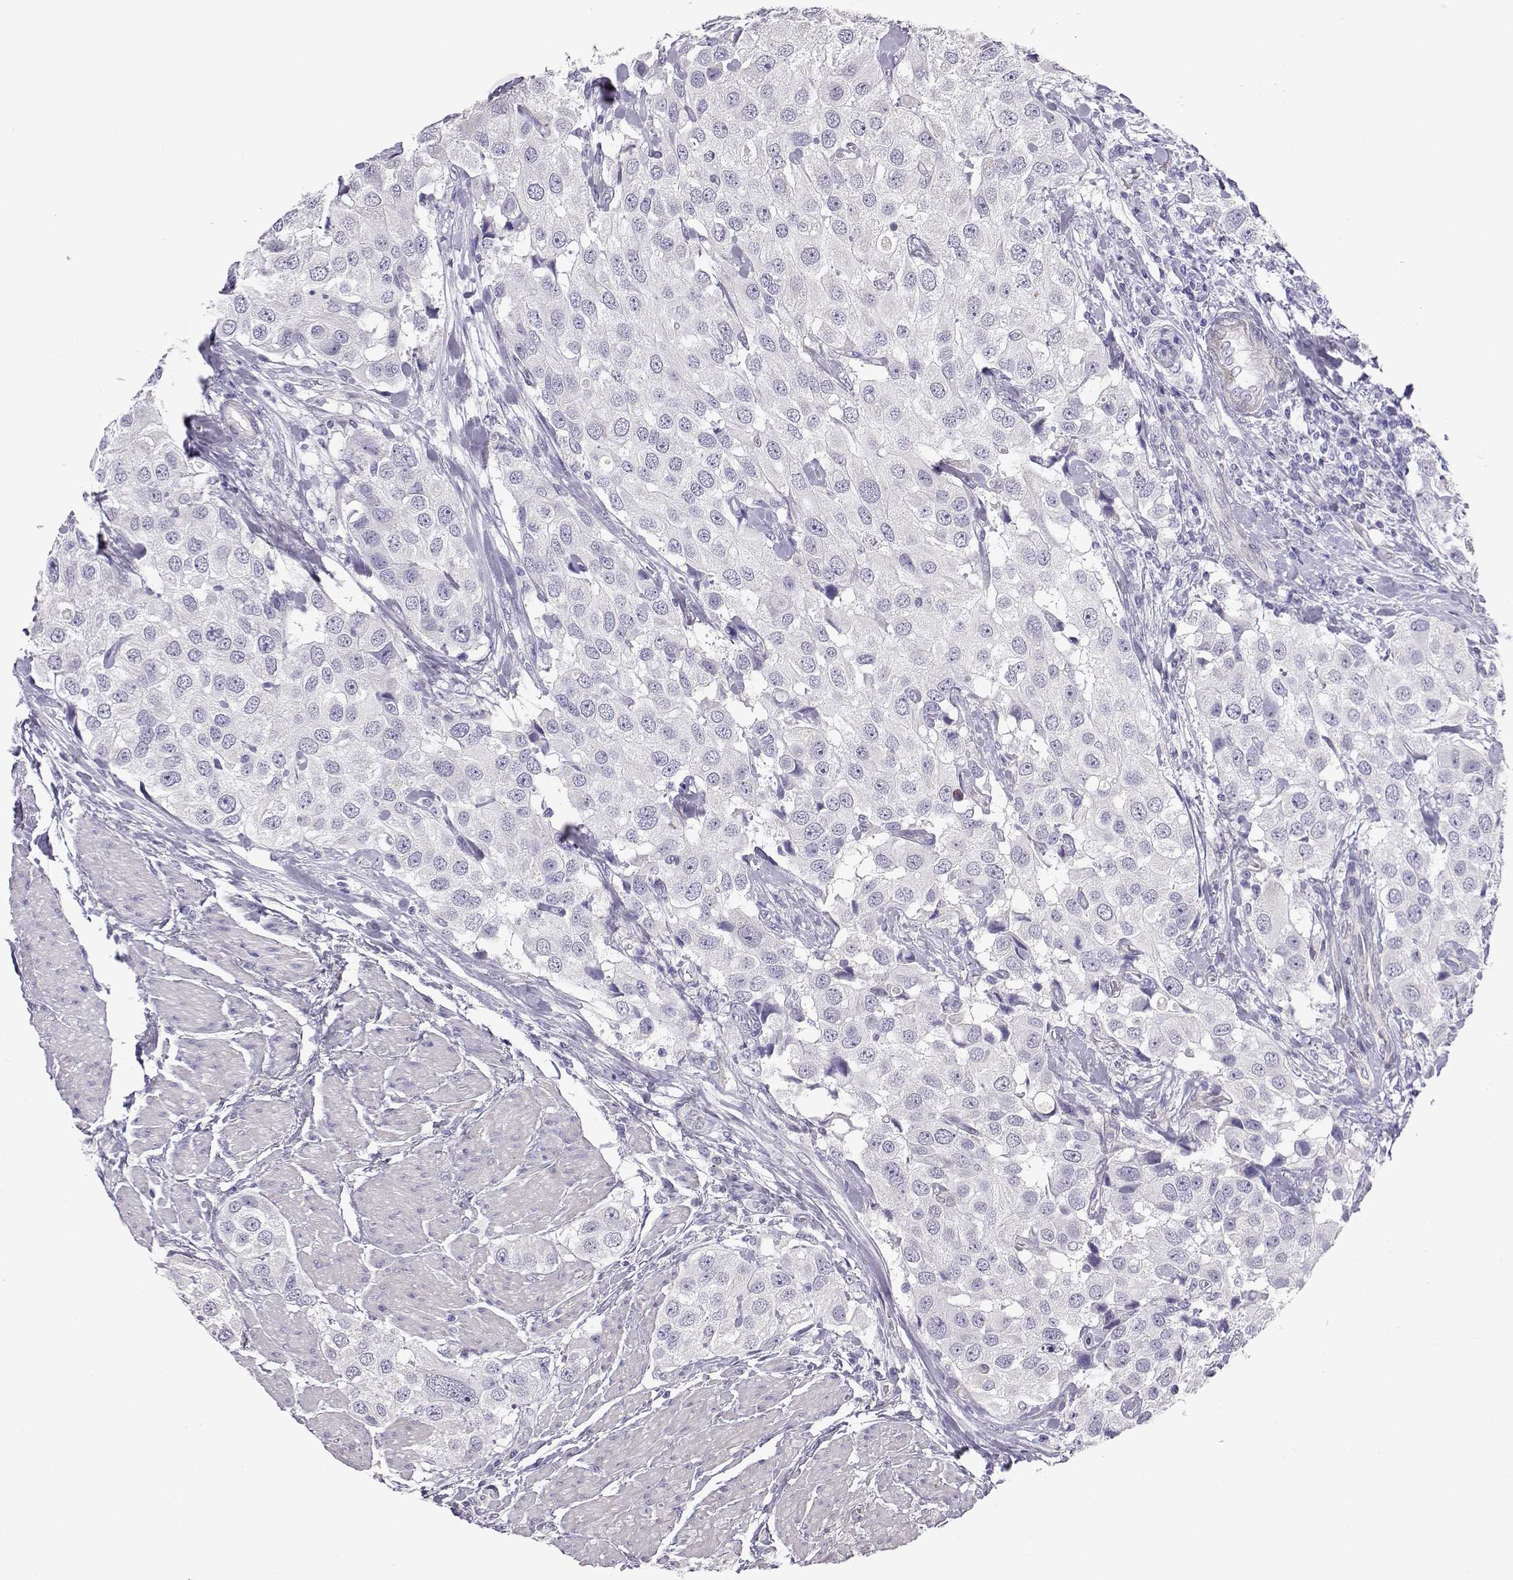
{"staining": {"intensity": "negative", "quantity": "none", "location": "none"}, "tissue": "urothelial cancer", "cell_type": "Tumor cells", "image_type": "cancer", "snomed": [{"axis": "morphology", "description": "Urothelial carcinoma, High grade"}, {"axis": "topography", "description": "Urinary bladder"}], "caption": "Tumor cells show no significant expression in high-grade urothelial carcinoma.", "gene": "ENDOU", "patient": {"sex": "female", "age": 64}}